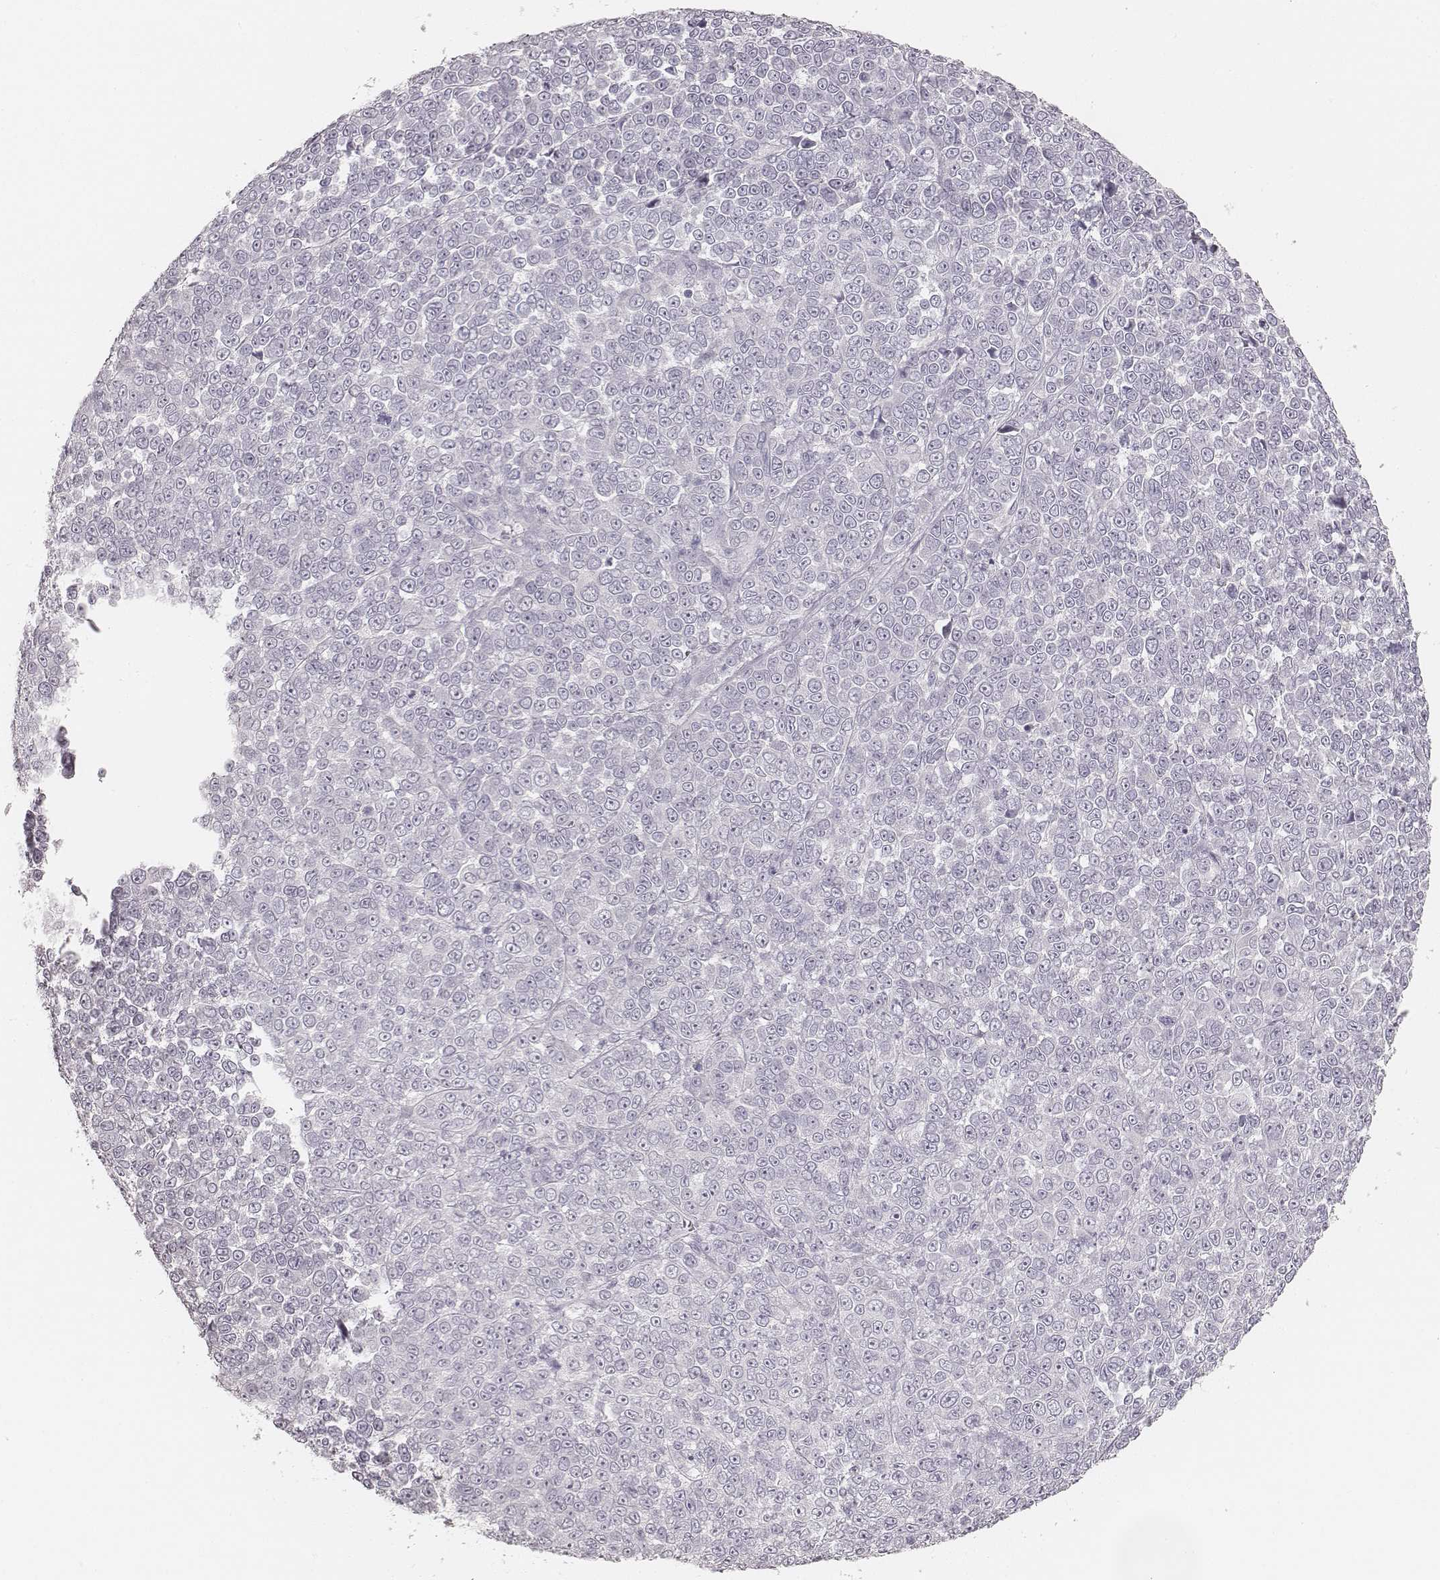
{"staining": {"intensity": "negative", "quantity": "none", "location": "none"}, "tissue": "melanoma", "cell_type": "Tumor cells", "image_type": "cancer", "snomed": [{"axis": "morphology", "description": "Malignant melanoma, NOS"}, {"axis": "topography", "description": "Skin"}], "caption": "Photomicrograph shows no protein positivity in tumor cells of melanoma tissue.", "gene": "KRT31", "patient": {"sex": "female", "age": 95}}